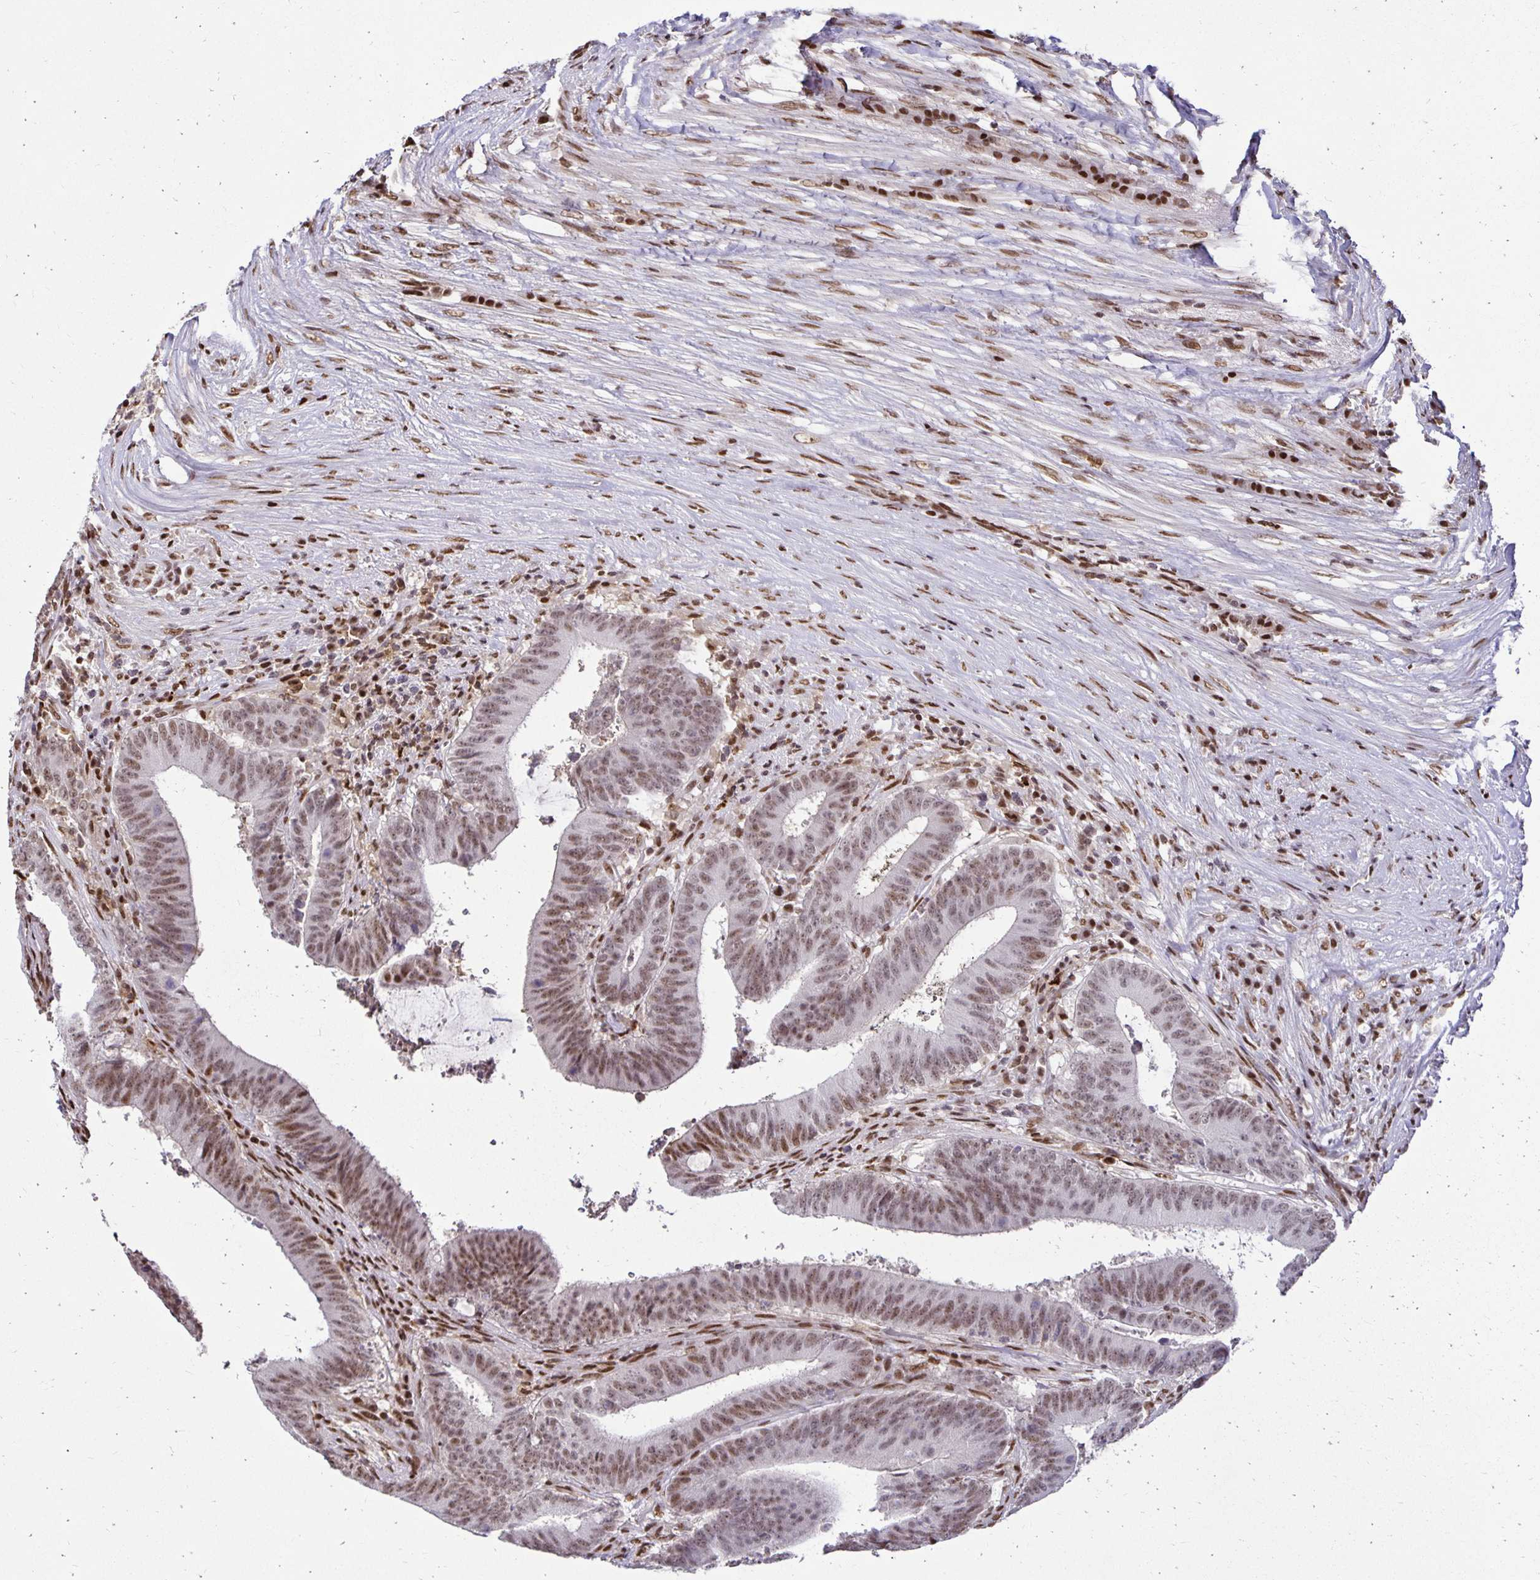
{"staining": {"intensity": "moderate", "quantity": ">75%", "location": "nuclear"}, "tissue": "colorectal cancer", "cell_type": "Tumor cells", "image_type": "cancer", "snomed": [{"axis": "morphology", "description": "Adenocarcinoma, NOS"}, {"axis": "topography", "description": "Colon"}], "caption": "Colorectal cancer tissue shows moderate nuclear staining in about >75% of tumor cells", "gene": "ZNF579", "patient": {"sex": "female", "age": 43}}